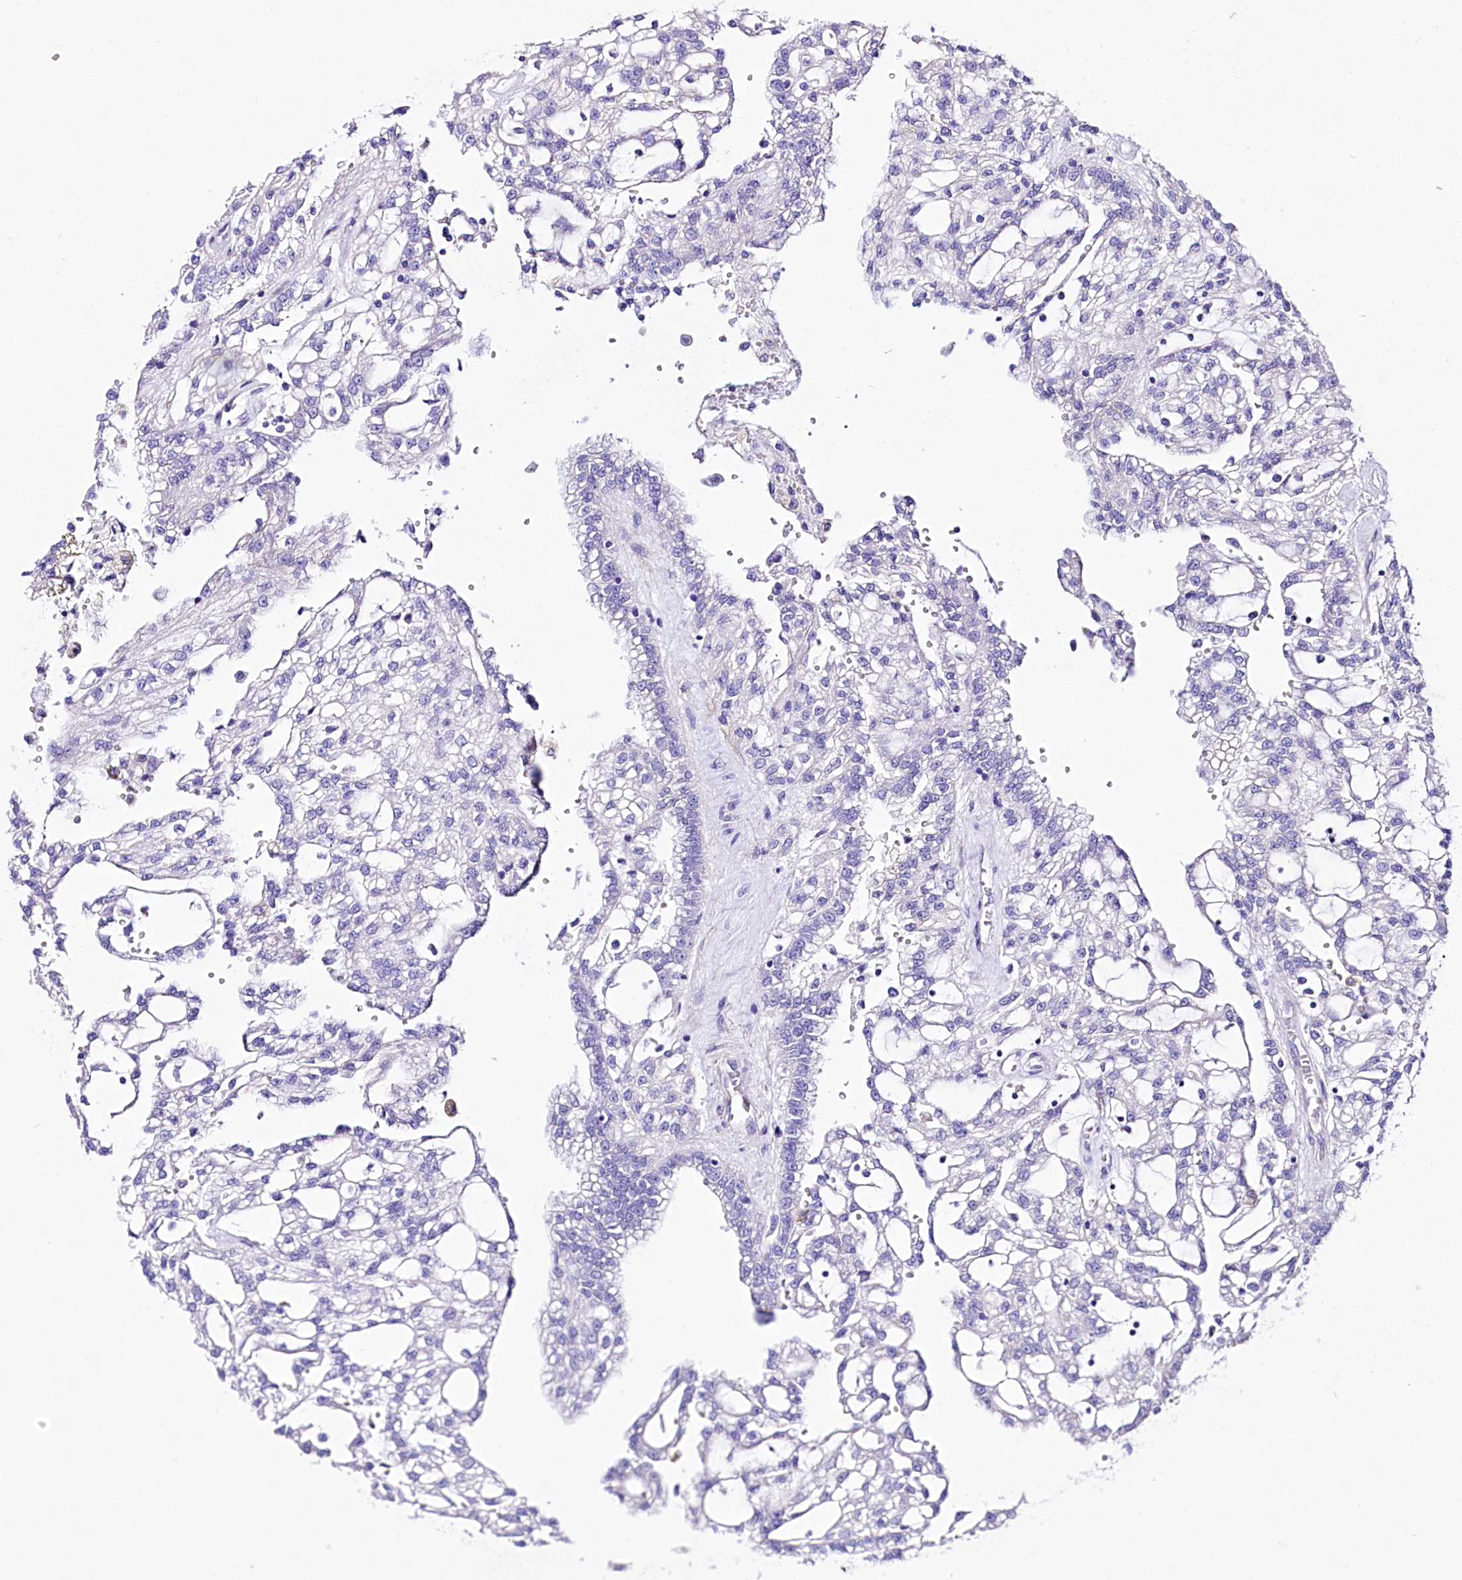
{"staining": {"intensity": "negative", "quantity": "none", "location": "none"}, "tissue": "renal cancer", "cell_type": "Tumor cells", "image_type": "cancer", "snomed": [{"axis": "morphology", "description": "Adenocarcinoma, NOS"}, {"axis": "topography", "description": "Kidney"}], "caption": "Tumor cells show no significant staining in adenocarcinoma (renal).", "gene": "A2ML1", "patient": {"sex": "male", "age": 63}}